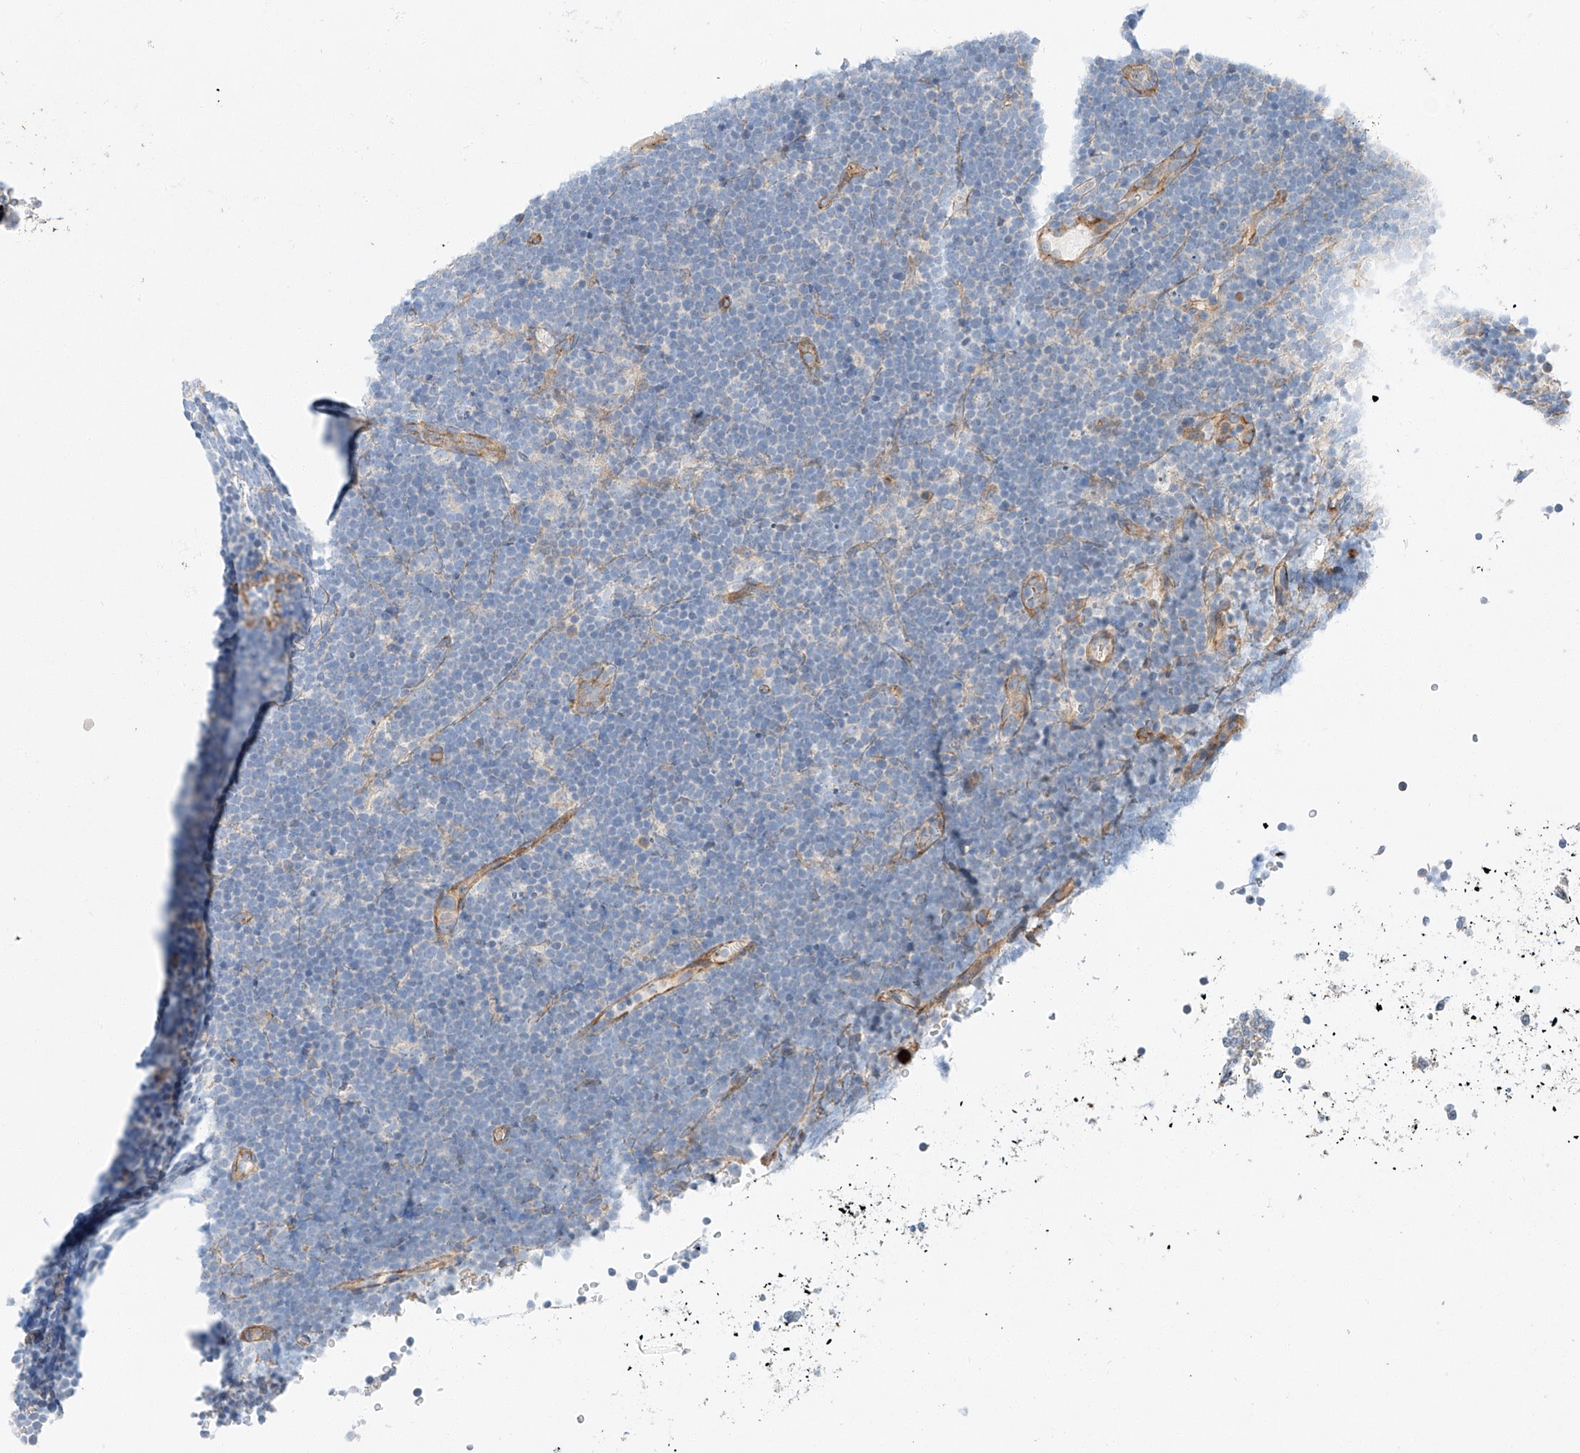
{"staining": {"intensity": "negative", "quantity": "none", "location": "none"}, "tissue": "lymphoma", "cell_type": "Tumor cells", "image_type": "cancer", "snomed": [{"axis": "morphology", "description": "Malignant lymphoma, non-Hodgkin's type, High grade"}, {"axis": "topography", "description": "Lymph node"}], "caption": "Immunohistochemistry of high-grade malignant lymphoma, non-Hodgkin's type displays no positivity in tumor cells.", "gene": "MINDY4", "patient": {"sex": "male", "age": 13}}